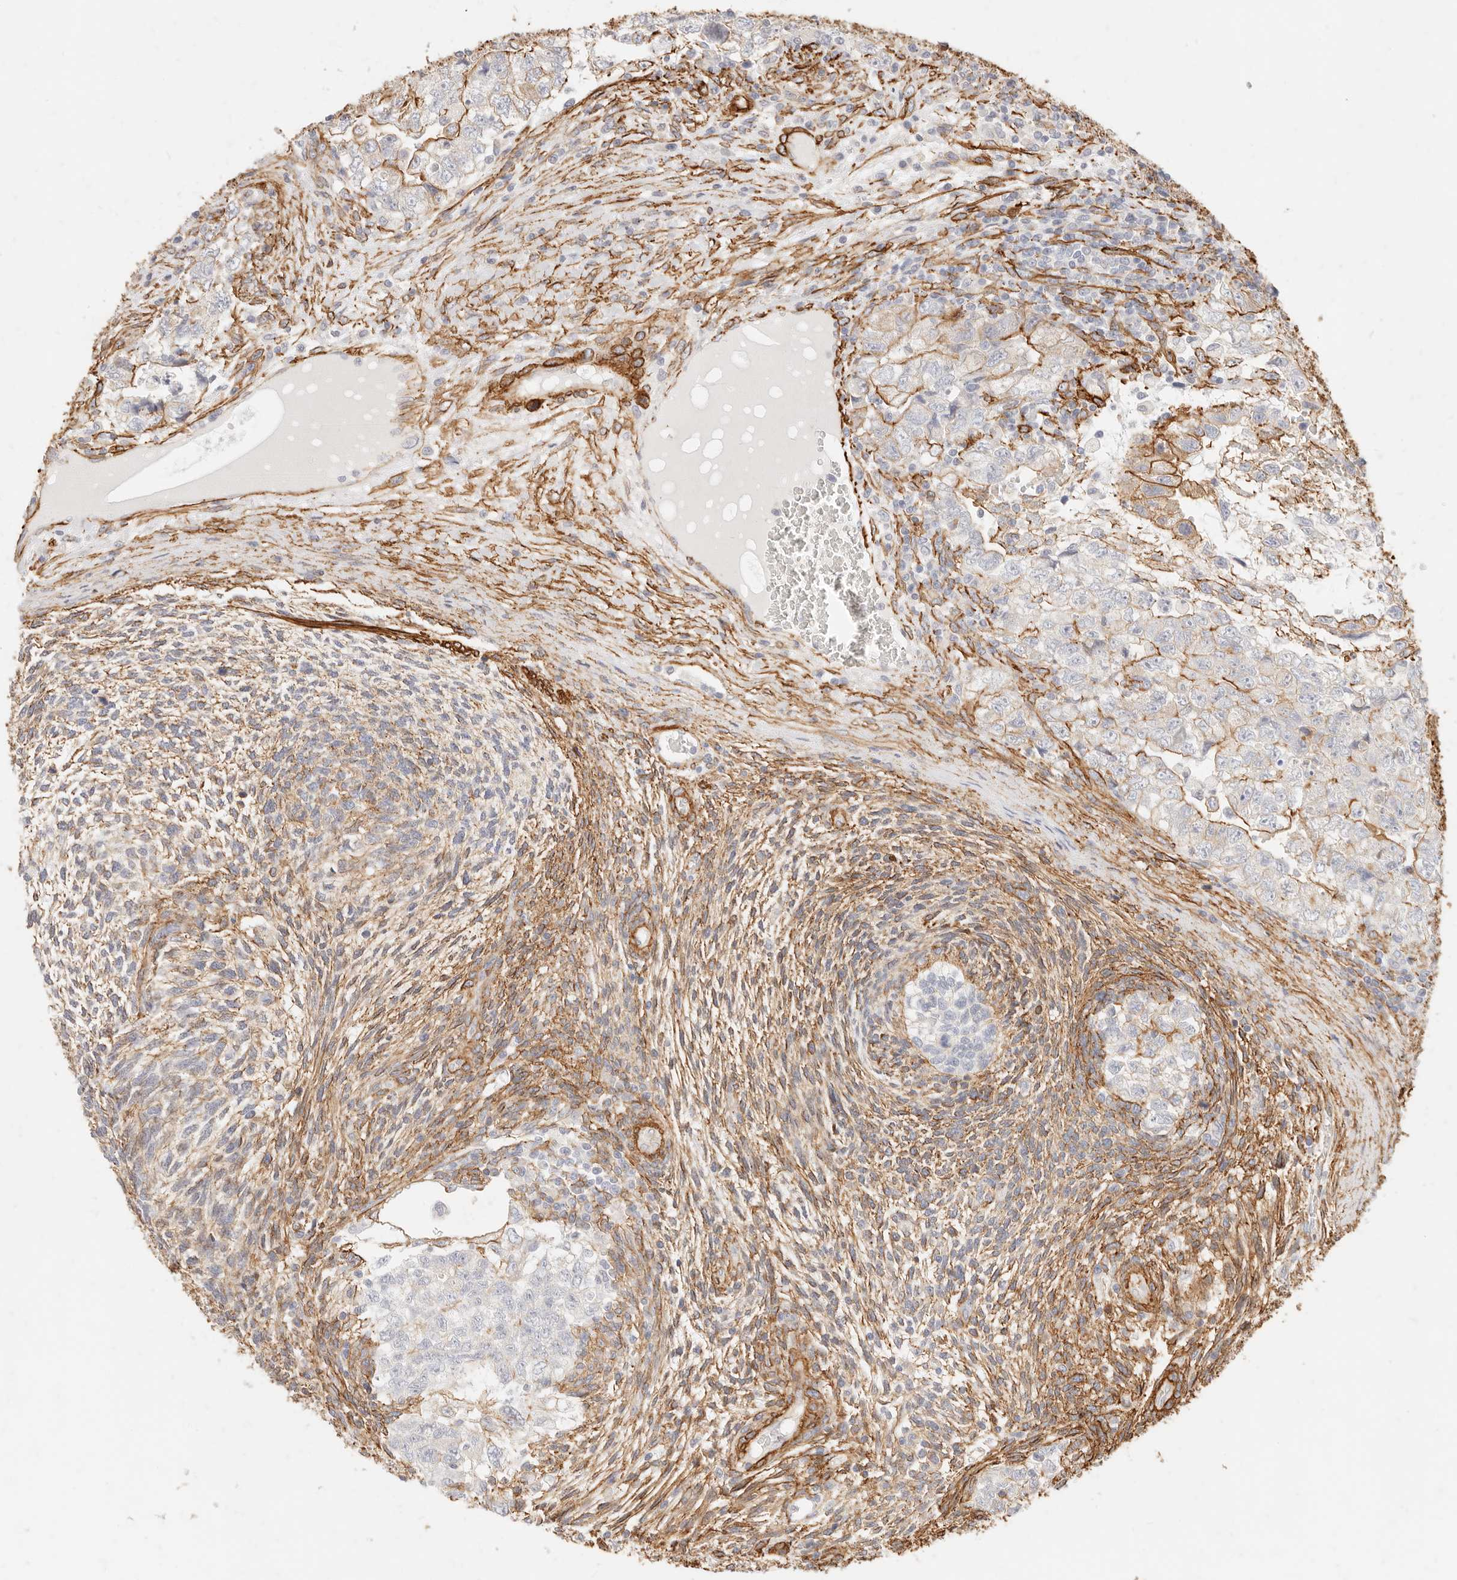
{"staining": {"intensity": "moderate", "quantity": "<25%", "location": "cytoplasmic/membranous"}, "tissue": "testis cancer", "cell_type": "Tumor cells", "image_type": "cancer", "snomed": [{"axis": "morphology", "description": "Carcinoma, Embryonal, NOS"}, {"axis": "topography", "description": "Testis"}], "caption": "This photomicrograph exhibits embryonal carcinoma (testis) stained with IHC to label a protein in brown. The cytoplasmic/membranous of tumor cells show moderate positivity for the protein. Nuclei are counter-stained blue.", "gene": "TMTC2", "patient": {"sex": "male", "age": 37}}